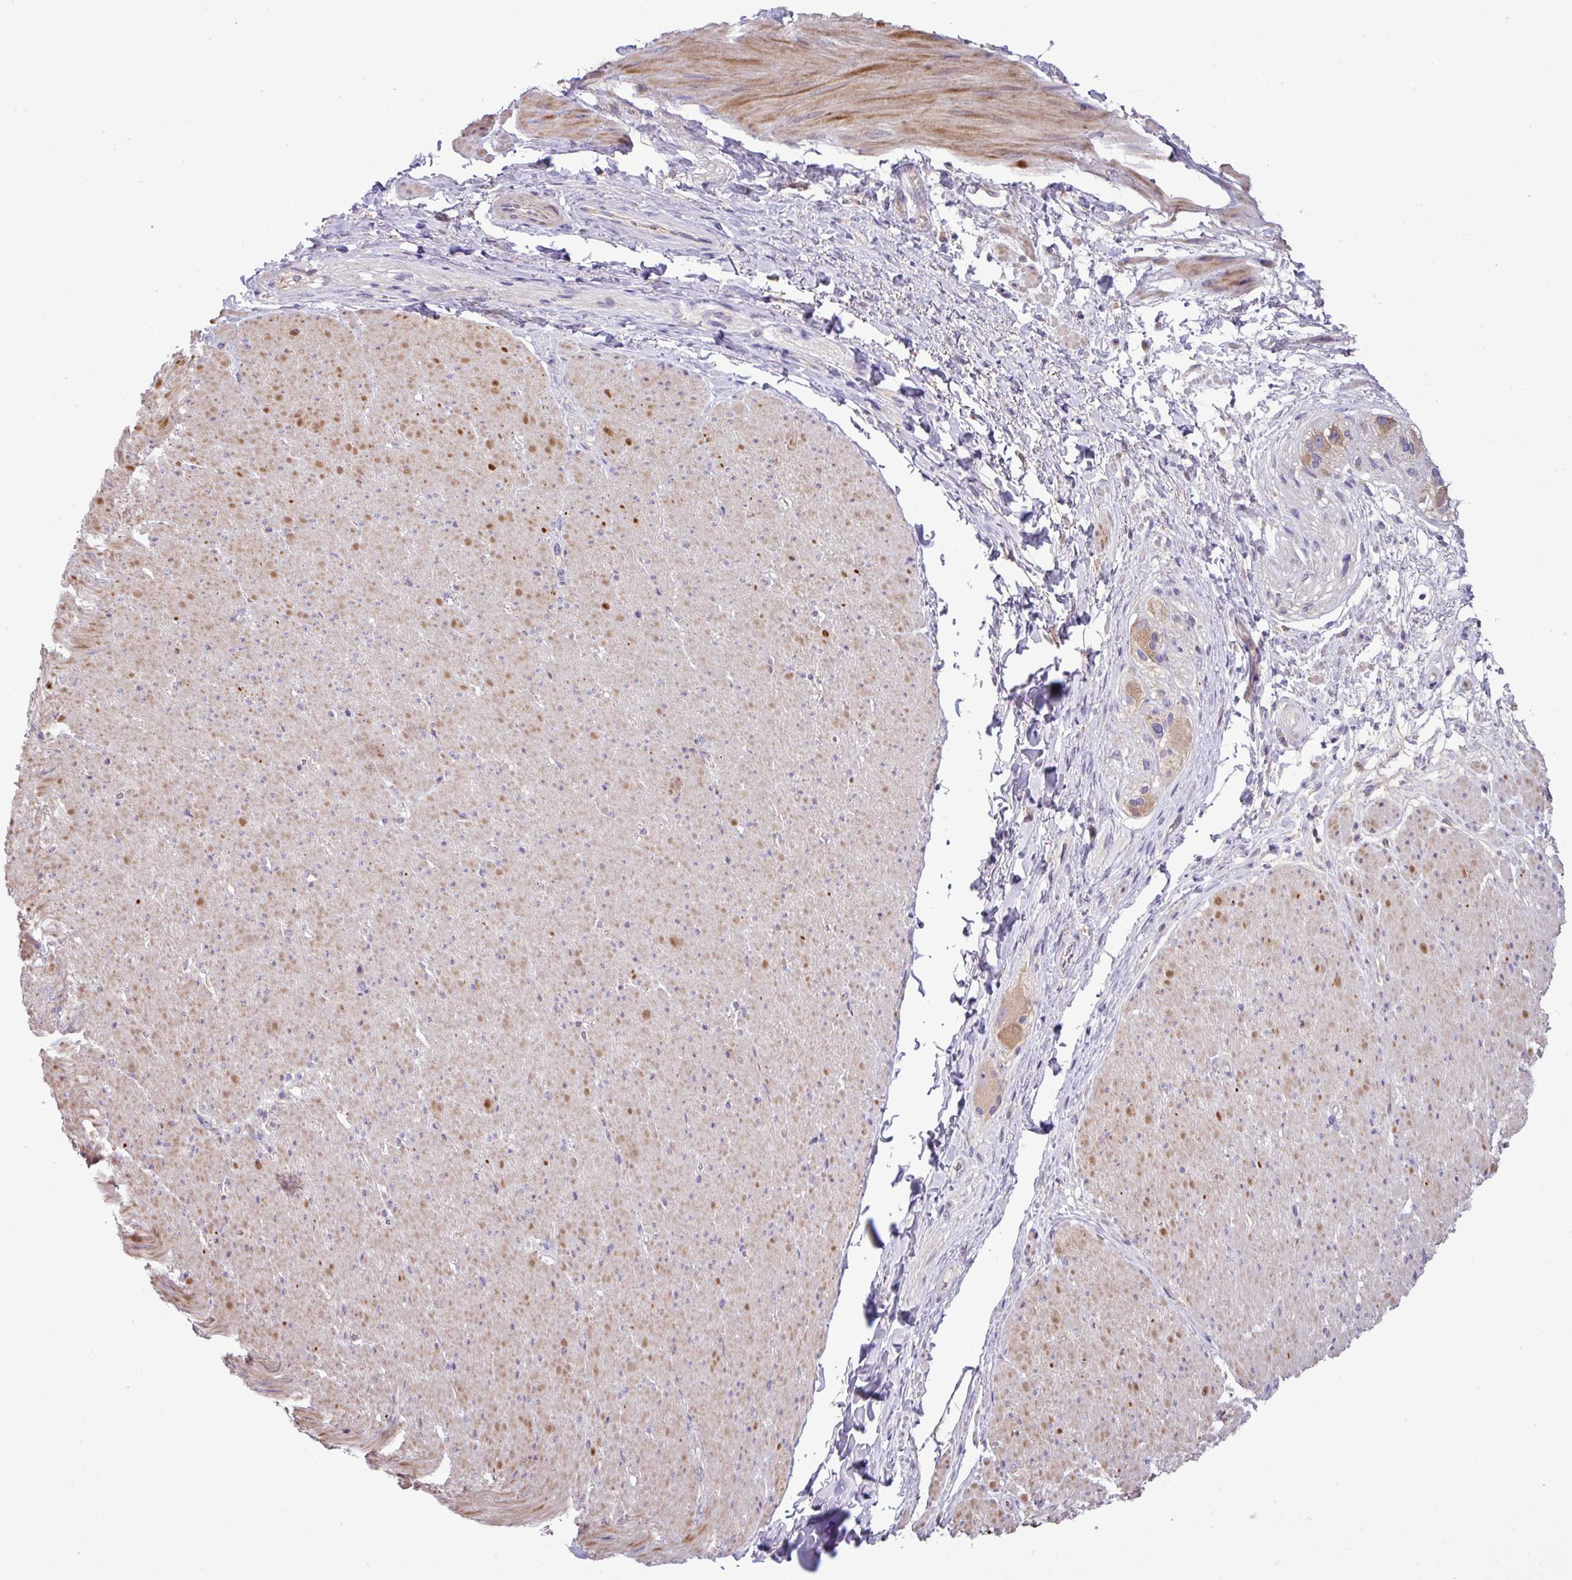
{"staining": {"intensity": "moderate", "quantity": "25%-75%", "location": "cytoplasmic/membranous"}, "tissue": "smooth muscle", "cell_type": "Smooth muscle cells", "image_type": "normal", "snomed": [{"axis": "morphology", "description": "Normal tissue, NOS"}, {"axis": "topography", "description": "Smooth muscle"}, {"axis": "topography", "description": "Rectum"}], "caption": "A brown stain shows moderate cytoplasmic/membranous expression of a protein in smooth muscle cells of benign human smooth muscle. The staining was performed using DAB to visualize the protein expression in brown, while the nuclei were stained in blue with hematoxylin (Magnification: 20x).", "gene": "TMEM62", "patient": {"sex": "male", "age": 53}}